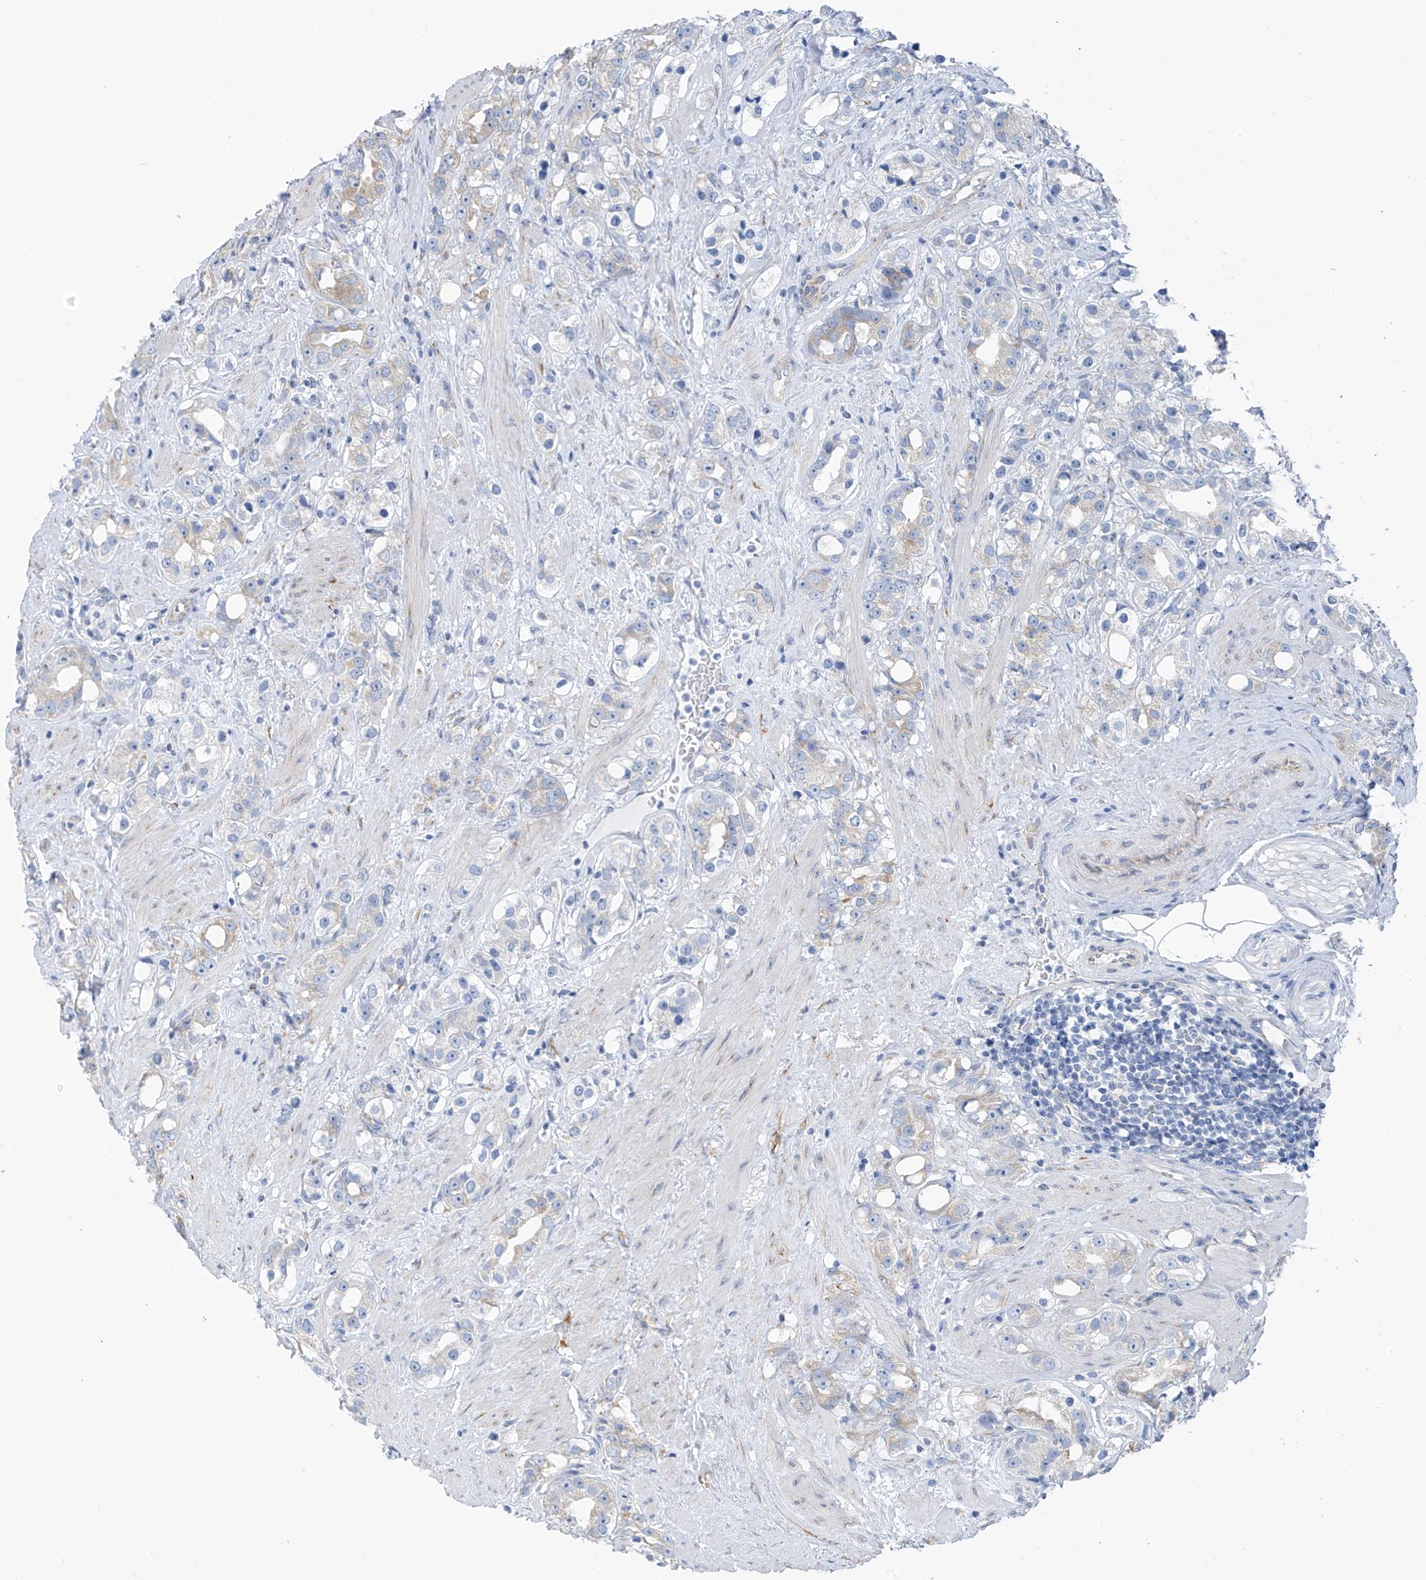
{"staining": {"intensity": "weak", "quantity": "<25%", "location": "cytoplasmic/membranous"}, "tissue": "prostate cancer", "cell_type": "Tumor cells", "image_type": "cancer", "snomed": [{"axis": "morphology", "description": "Adenocarcinoma, NOS"}, {"axis": "topography", "description": "Prostate"}], "caption": "Immunohistochemical staining of human prostate cancer (adenocarcinoma) displays no significant expression in tumor cells.", "gene": "RCN2", "patient": {"sex": "male", "age": 79}}